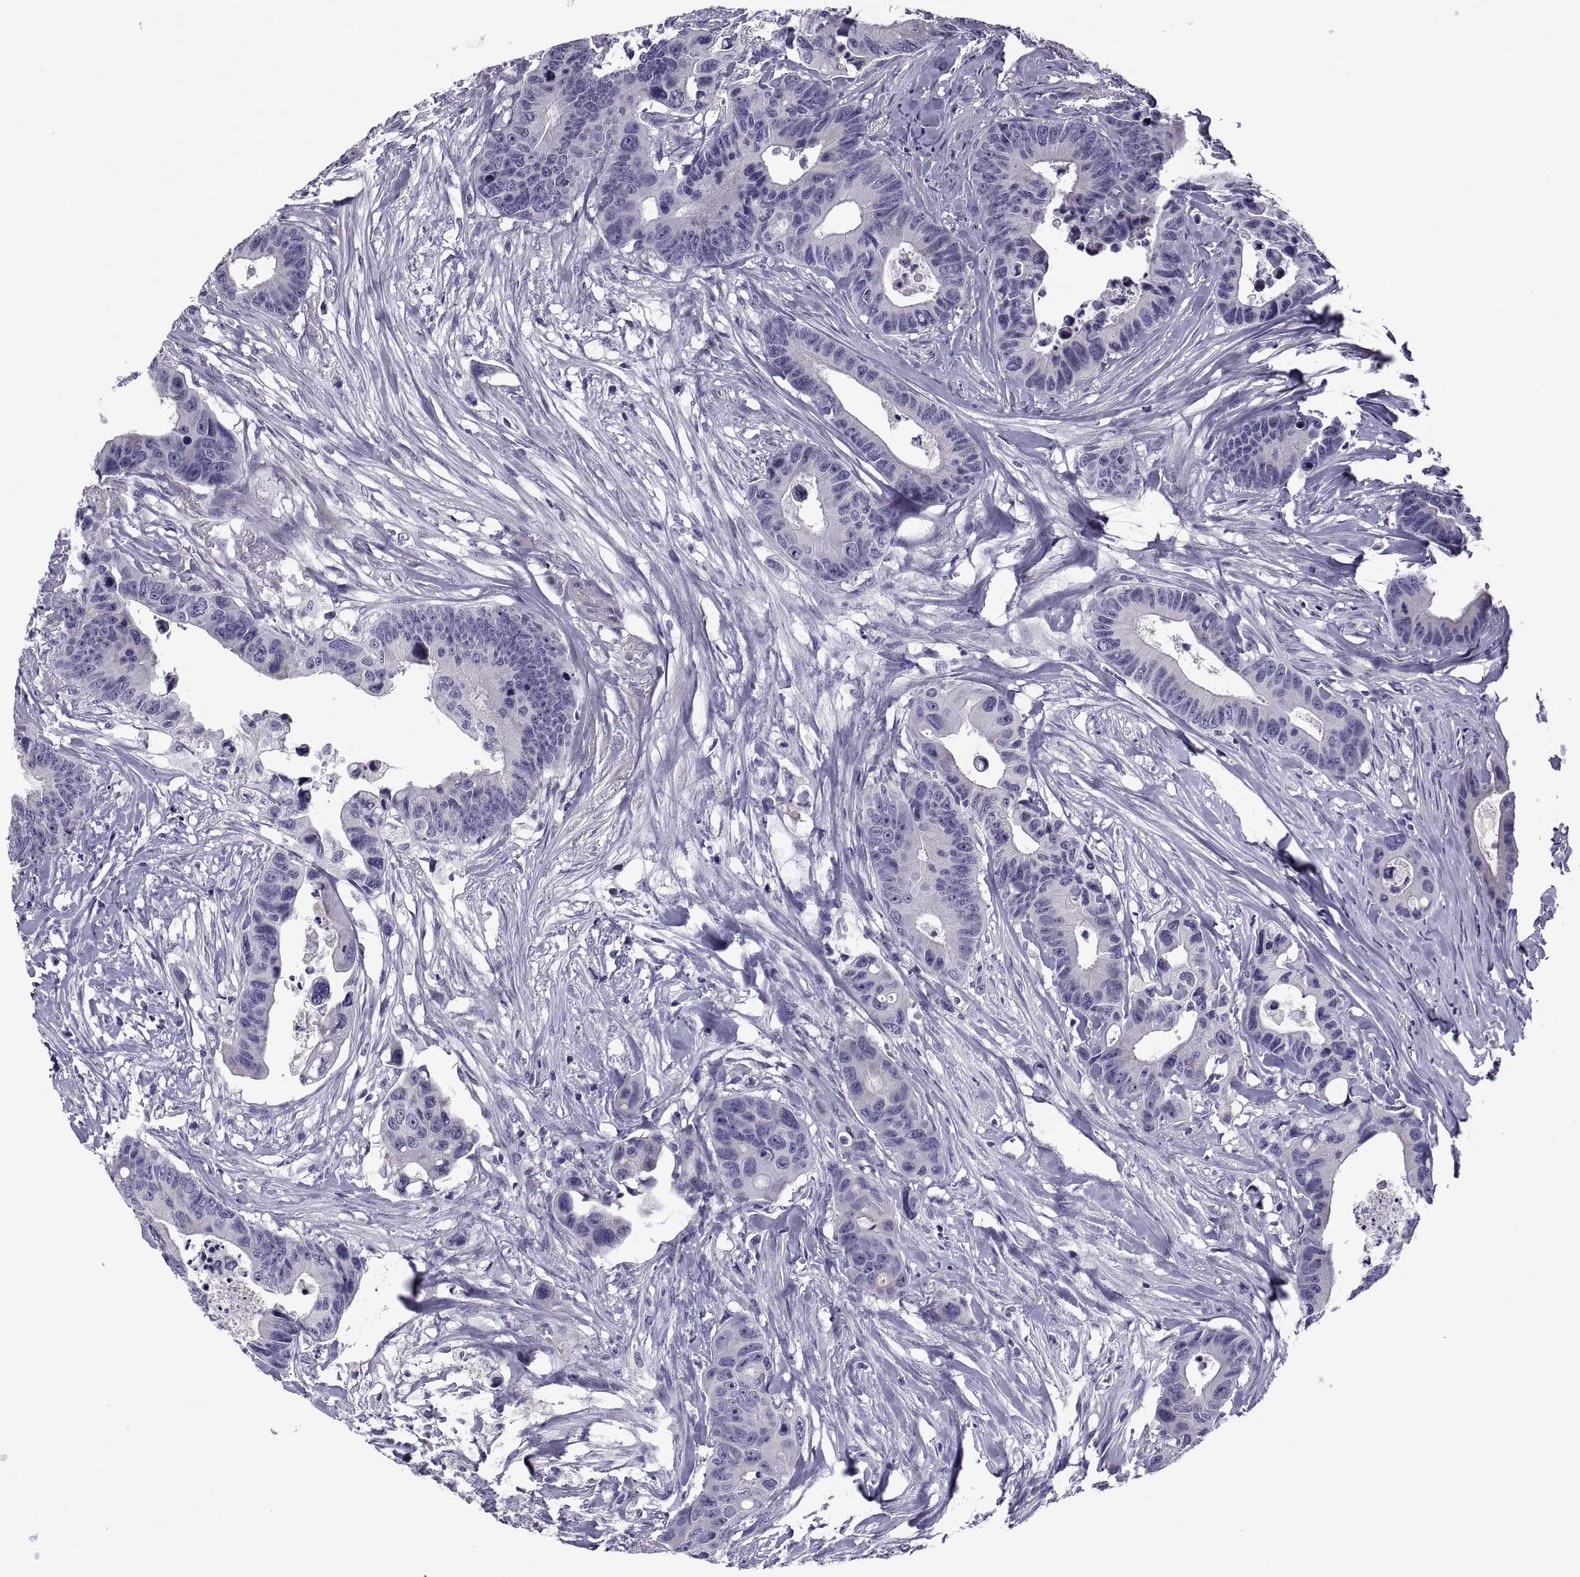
{"staining": {"intensity": "negative", "quantity": "none", "location": "none"}, "tissue": "colorectal cancer", "cell_type": "Tumor cells", "image_type": "cancer", "snomed": [{"axis": "morphology", "description": "Adenocarcinoma, NOS"}, {"axis": "topography", "description": "Colon"}], "caption": "Tumor cells are negative for protein expression in human colorectal adenocarcinoma.", "gene": "TMEM158", "patient": {"sex": "female", "age": 87}}